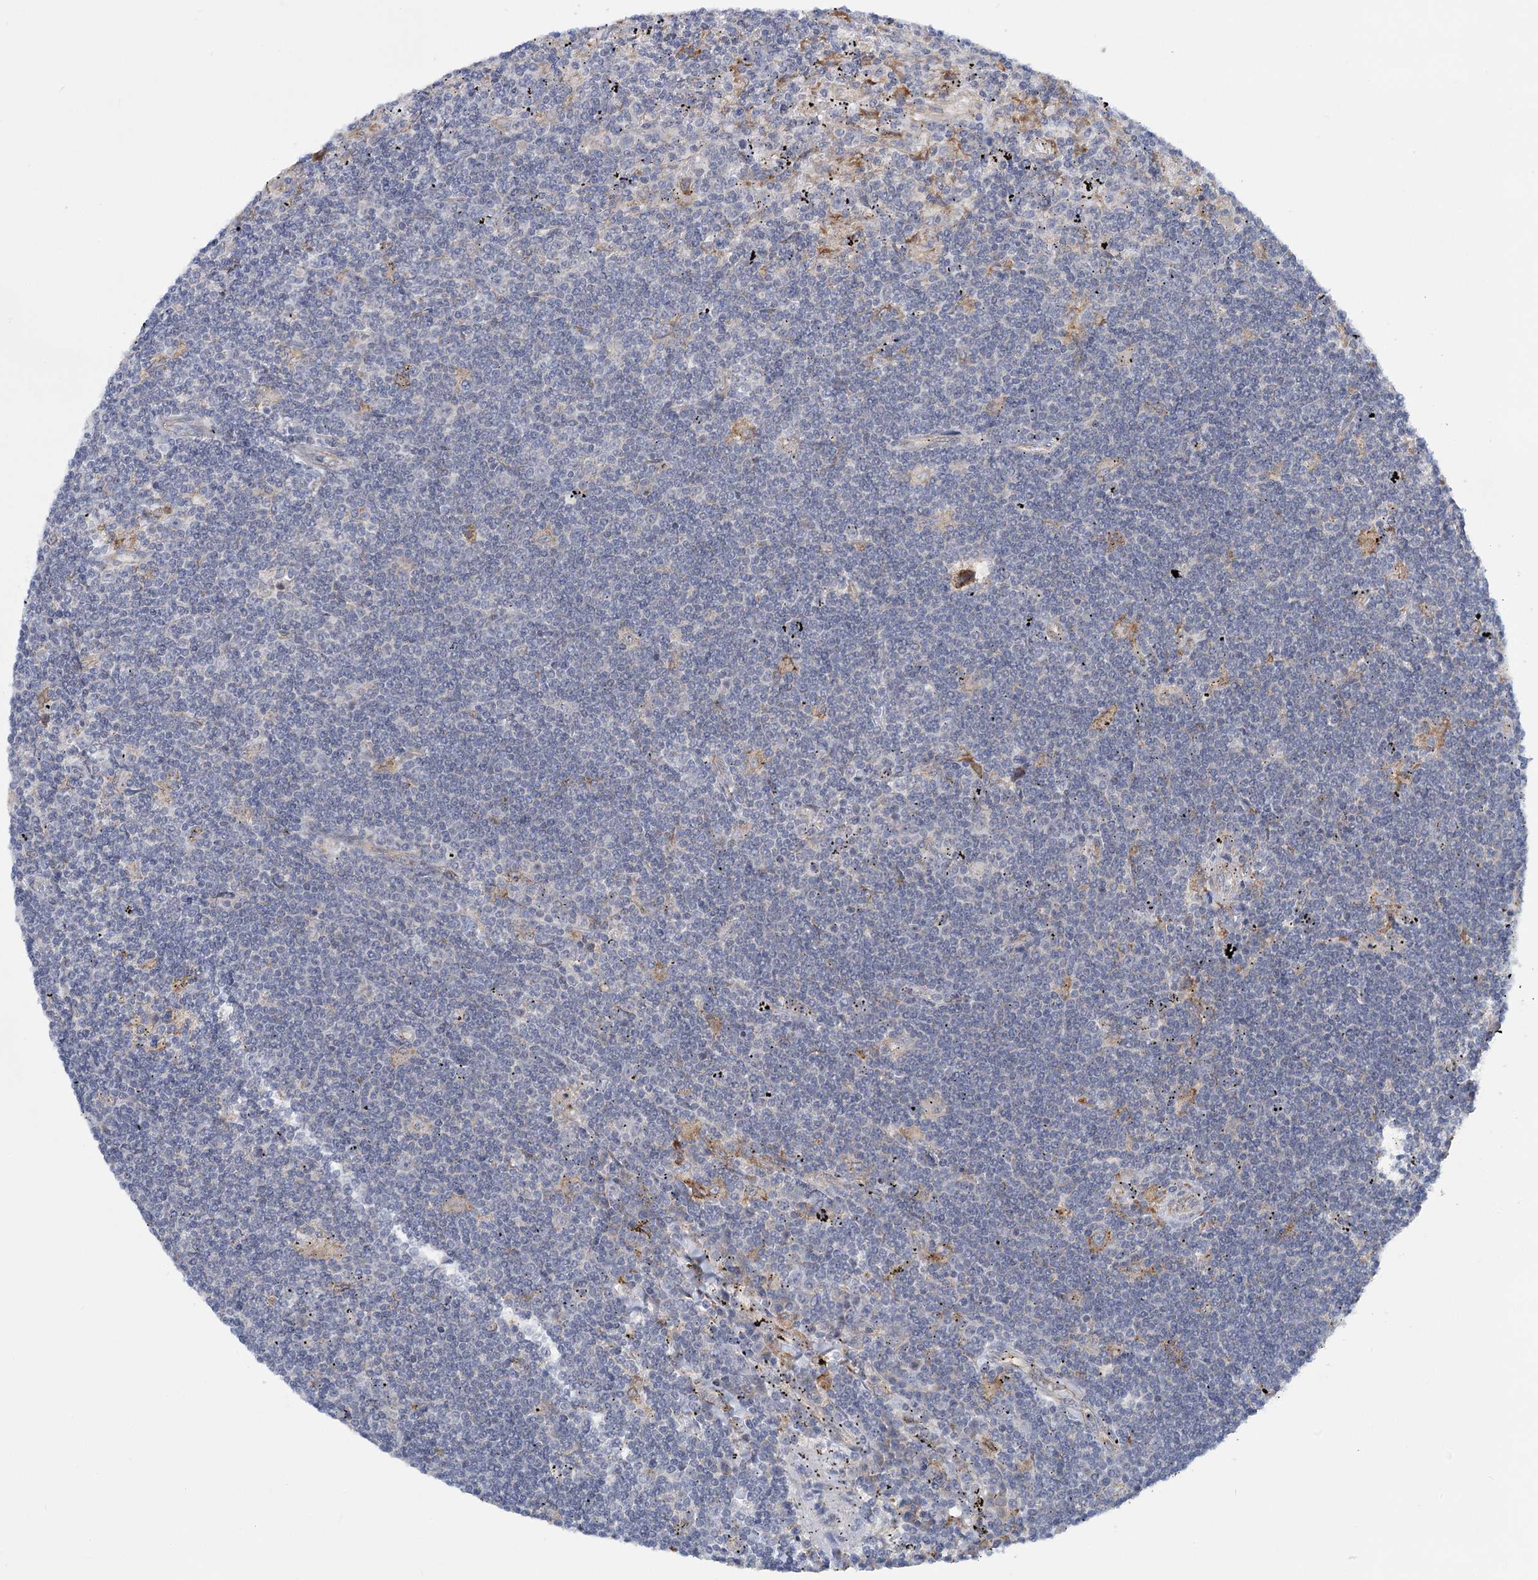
{"staining": {"intensity": "negative", "quantity": "none", "location": "none"}, "tissue": "lymphoma", "cell_type": "Tumor cells", "image_type": "cancer", "snomed": [{"axis": "morphology", "description": "Malignant lymphoma, non-Hodgkin's type, Low grade"}, {"axis": "topography", "description": "Spleen"}], "caption": "An immunohistochemistry (IHC) micrograph of lymphoma is shown. There is no staining in tumor cells of lymphoma.", "gene": "MBLAC2", "patient": {"sex": "male", "age": 76}}